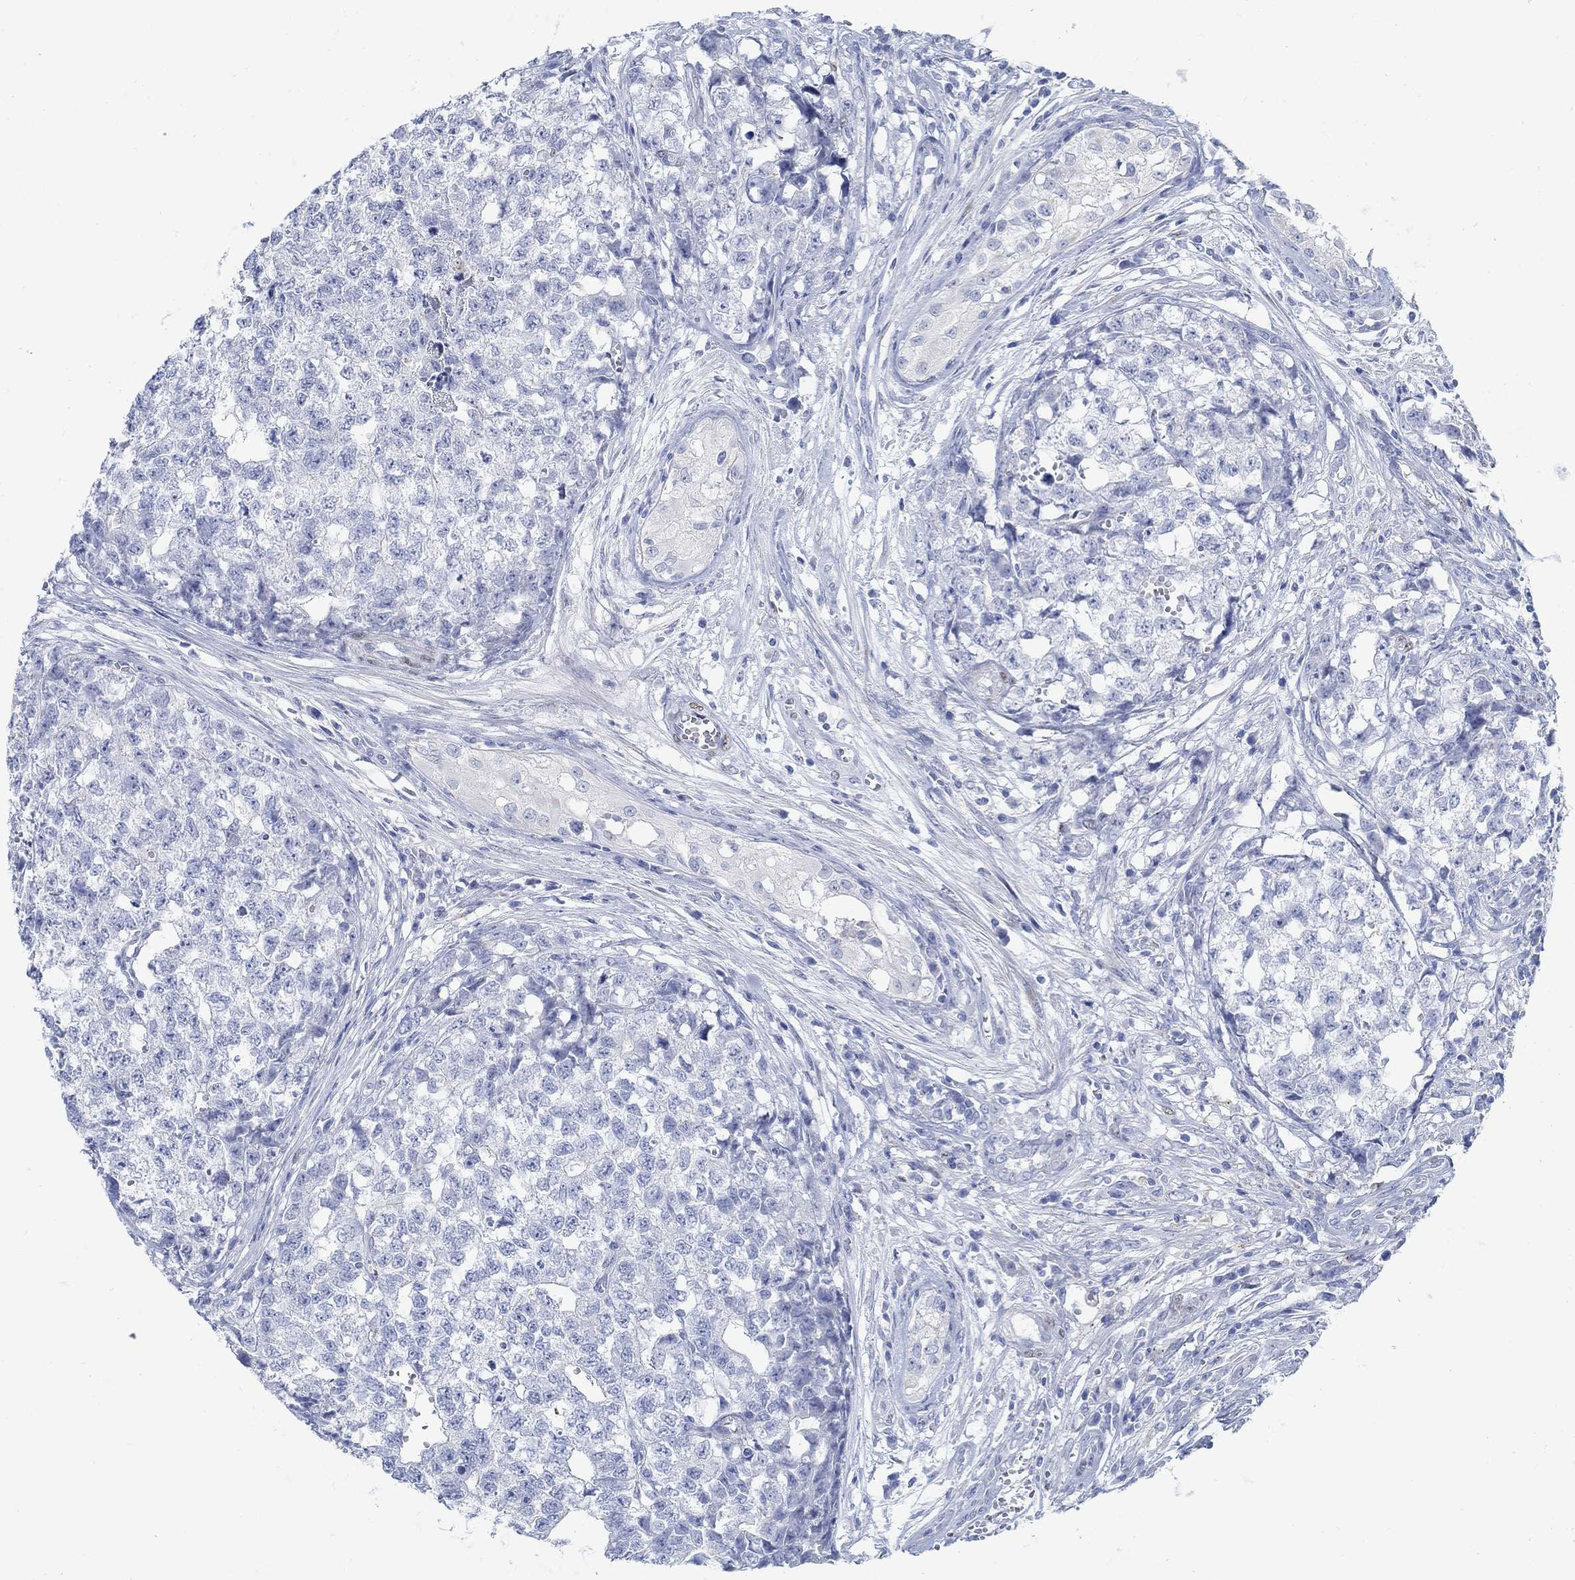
{"staining": {"intensity": "negative", "quantity": "none", "location": "none"}, "tissue": "testis cancer", "cell_type": "Tumor cells", "image_type": "cancer", "snomed": [{"axis": "morphology", "description": "Seminoma, NOS"}, {"axis": "morphology", "description": "Carcinoma, Embryonal, NOS"}, {"axis": "topography", "description": "Testis"}], "caption": "Tumor cells show no significant protein positivity in testis seminoma.", "gene": "RBM20", "patient": {"sex": "male", "age": 22}}